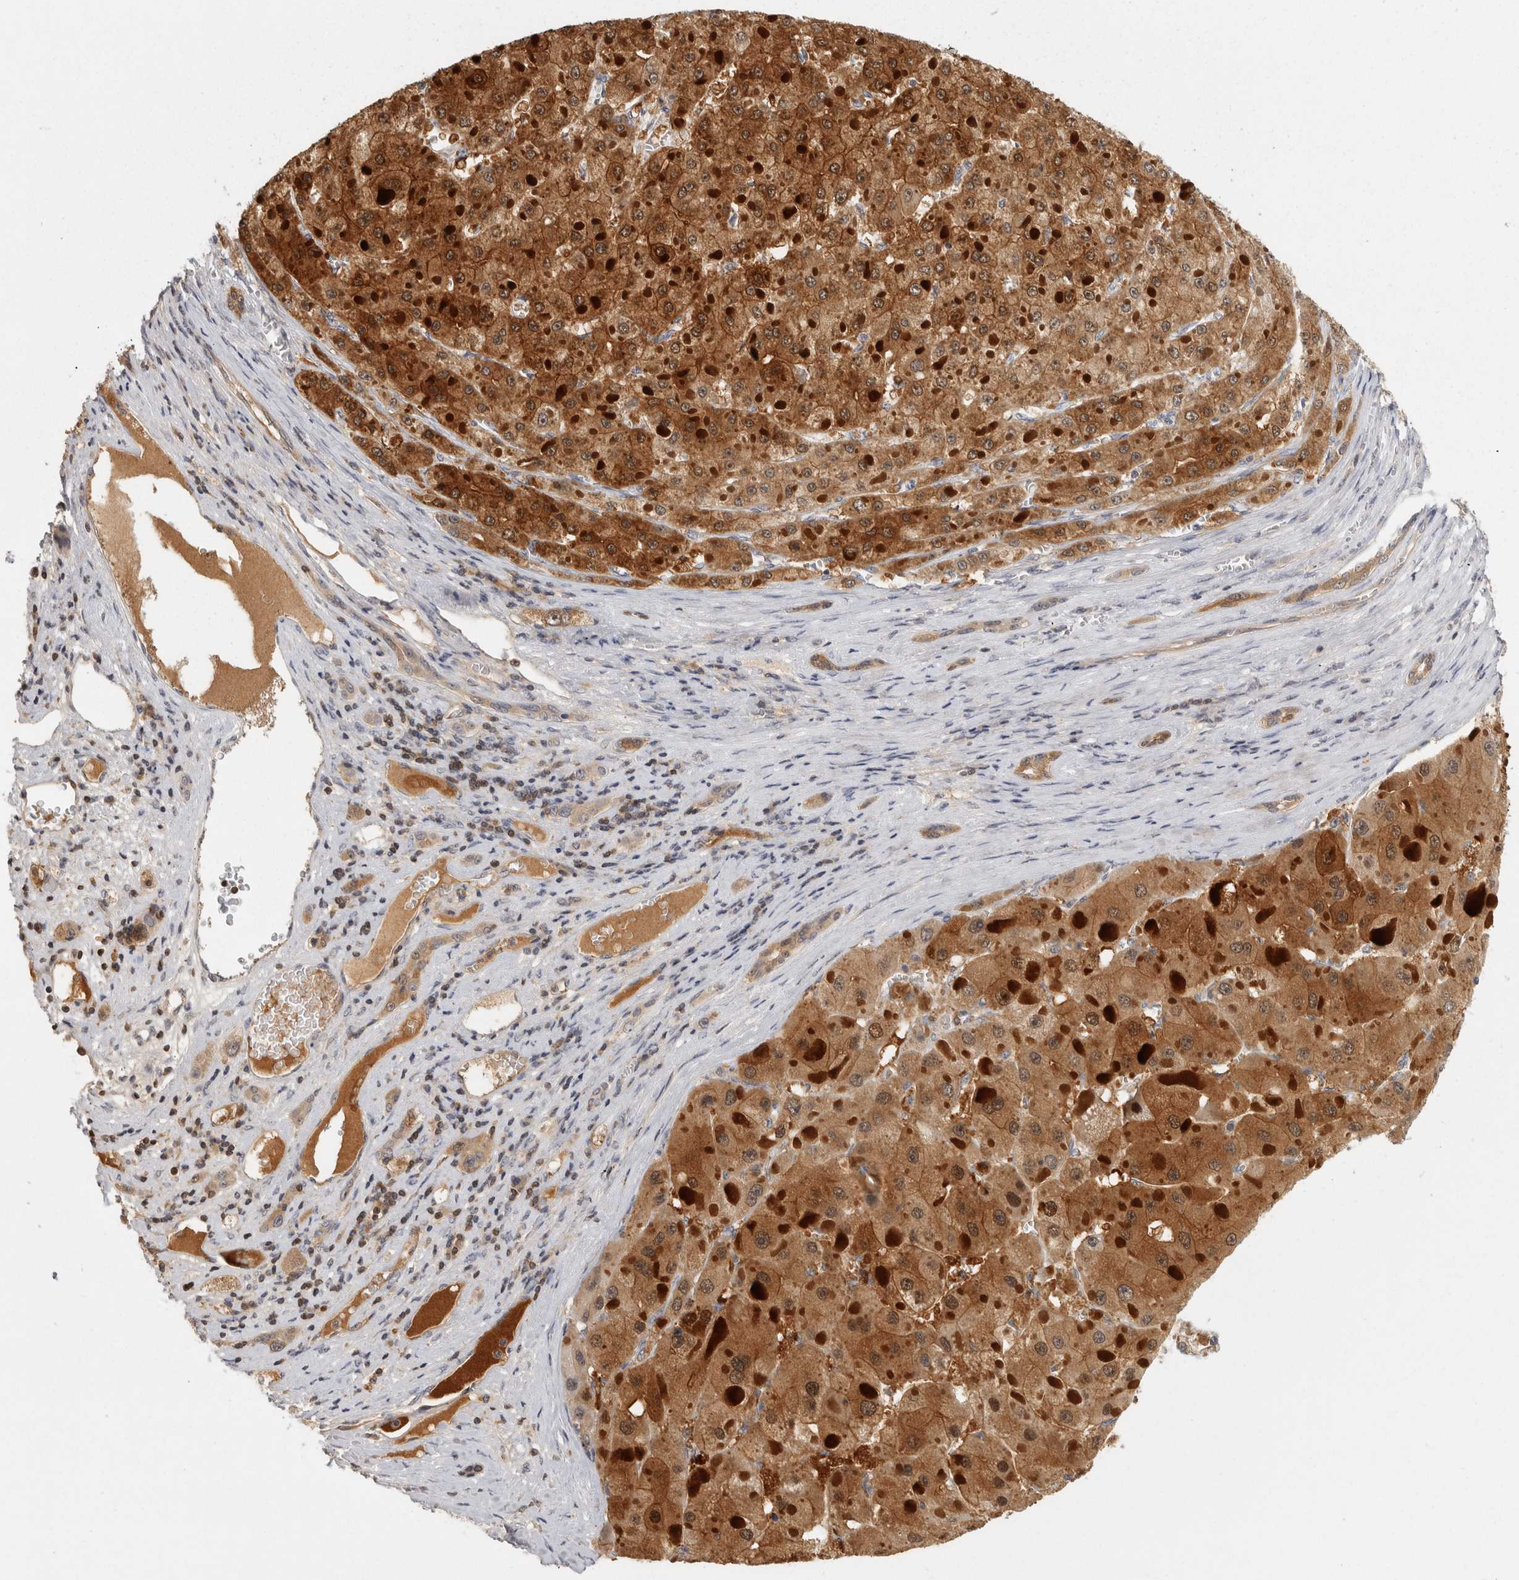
{"staining": {"intensity": "moderate", "quantity": ">75%", "location": "cytoplasmic/membranous"}, "tissue": "liver cancer", "cell_type": "Tumor cells", "image_type": "cancer", "snomed": [{"axis": "morphology", "description": "Carcinoma, Hepatocellular, NOS"}, {"axis": "topography", "description": "Liver"}], "caption": "IHC (DAB) staining of liver cancer (hepatocellular carcinoma) reveals moderate cytoplasmic/membranous protein expression in about >75% of tumor cells.", "gene": "ACAT2", "patient": {"sex": "female", "age": 73}}